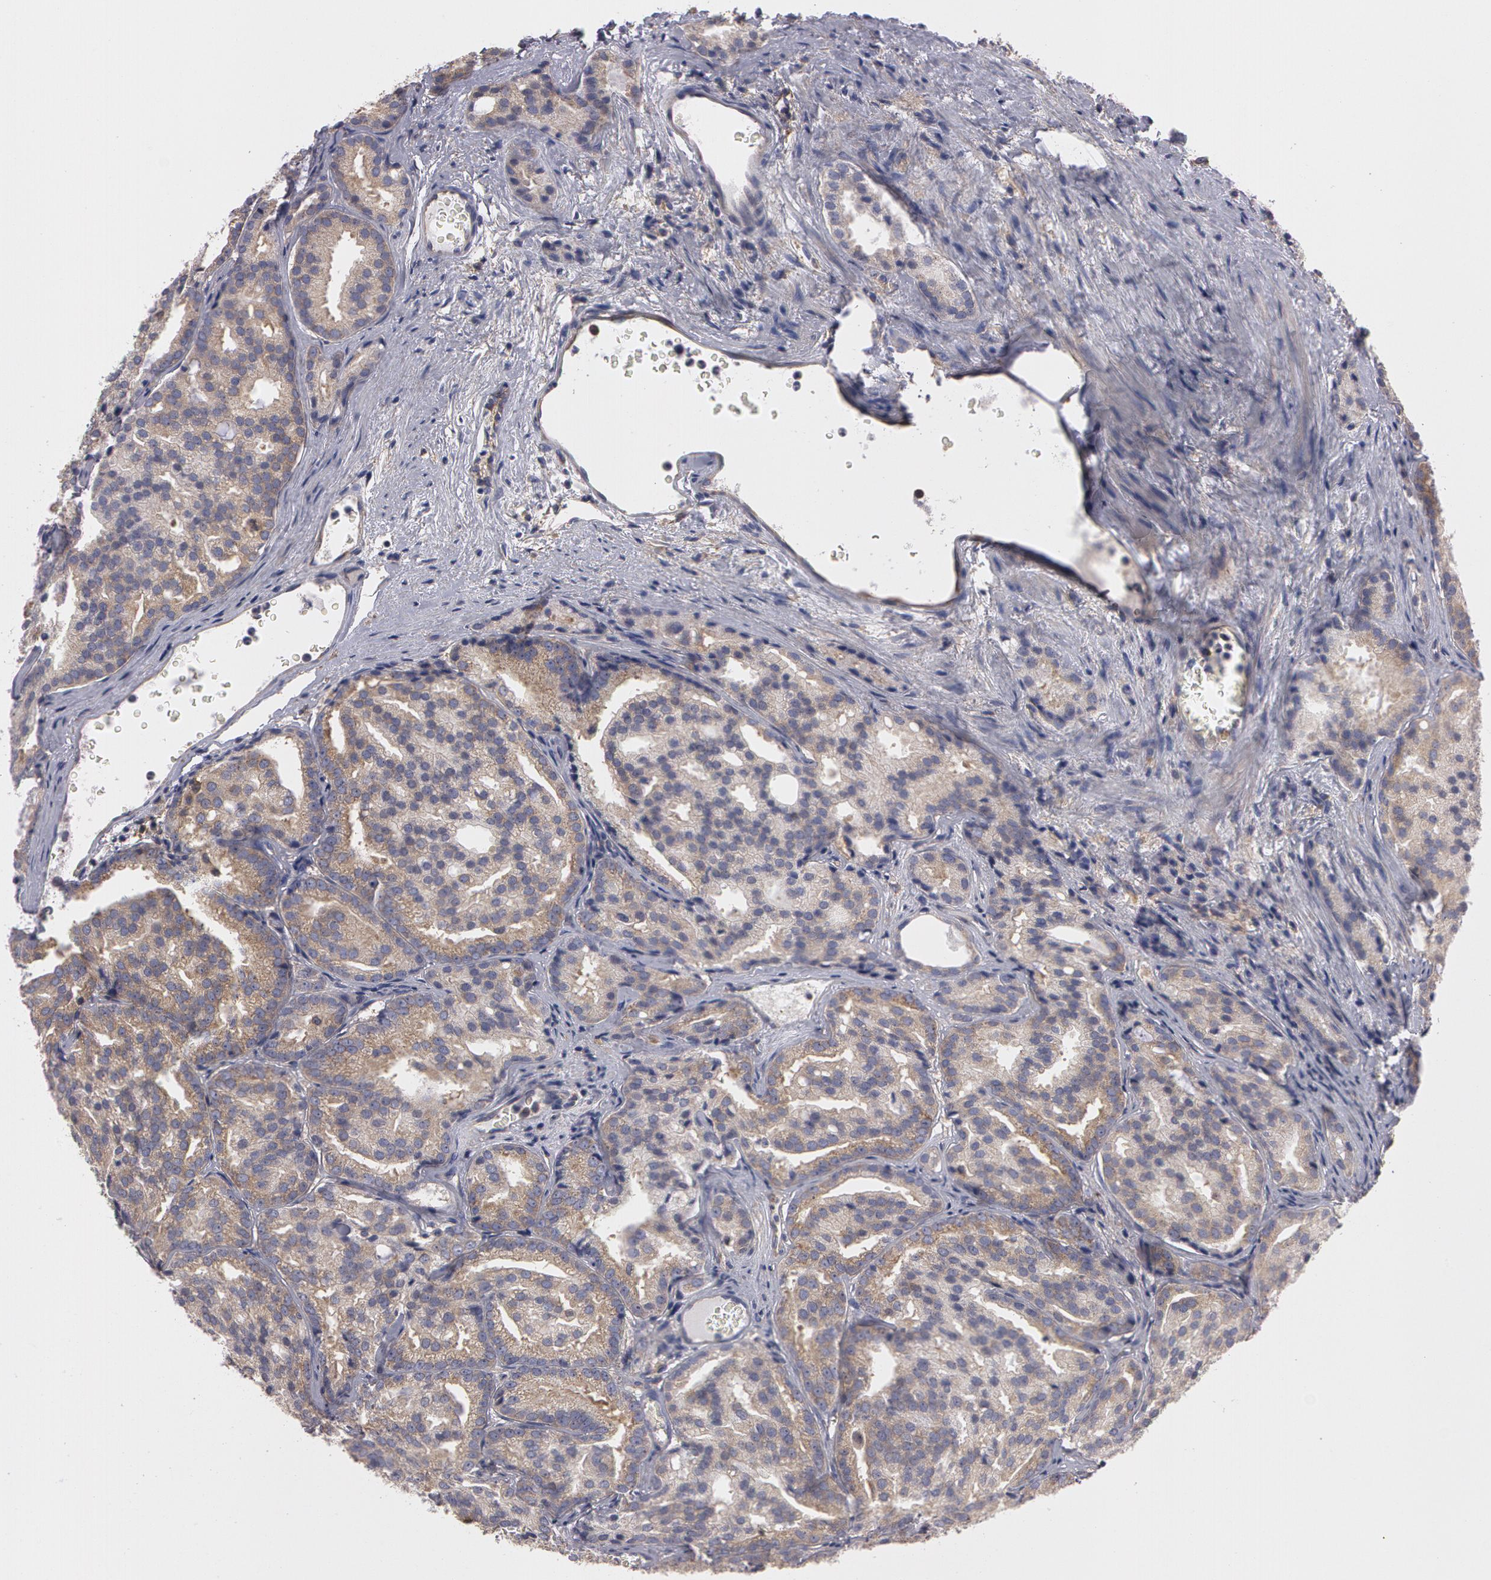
{"staining": {"intensity": "weak", "quantity": ">75%", "location": "cytoplasmic/membranous"}, "tissue": "prostate cancer", "cell_type": "Tumor cells", "image_type": "cancer", "snomed": [{"axis": "morphology", "description": "Adenocarcinoma, High grade"}, {"axis": "topography", "description": "Prostate"}], "caption": "Human prostate high-grade adenocarcinoma stained with a protein marker demonstrates weak staining in tumor cells.", "gene": "NEK9", "patient": {"sex": "male", "age": 64}}